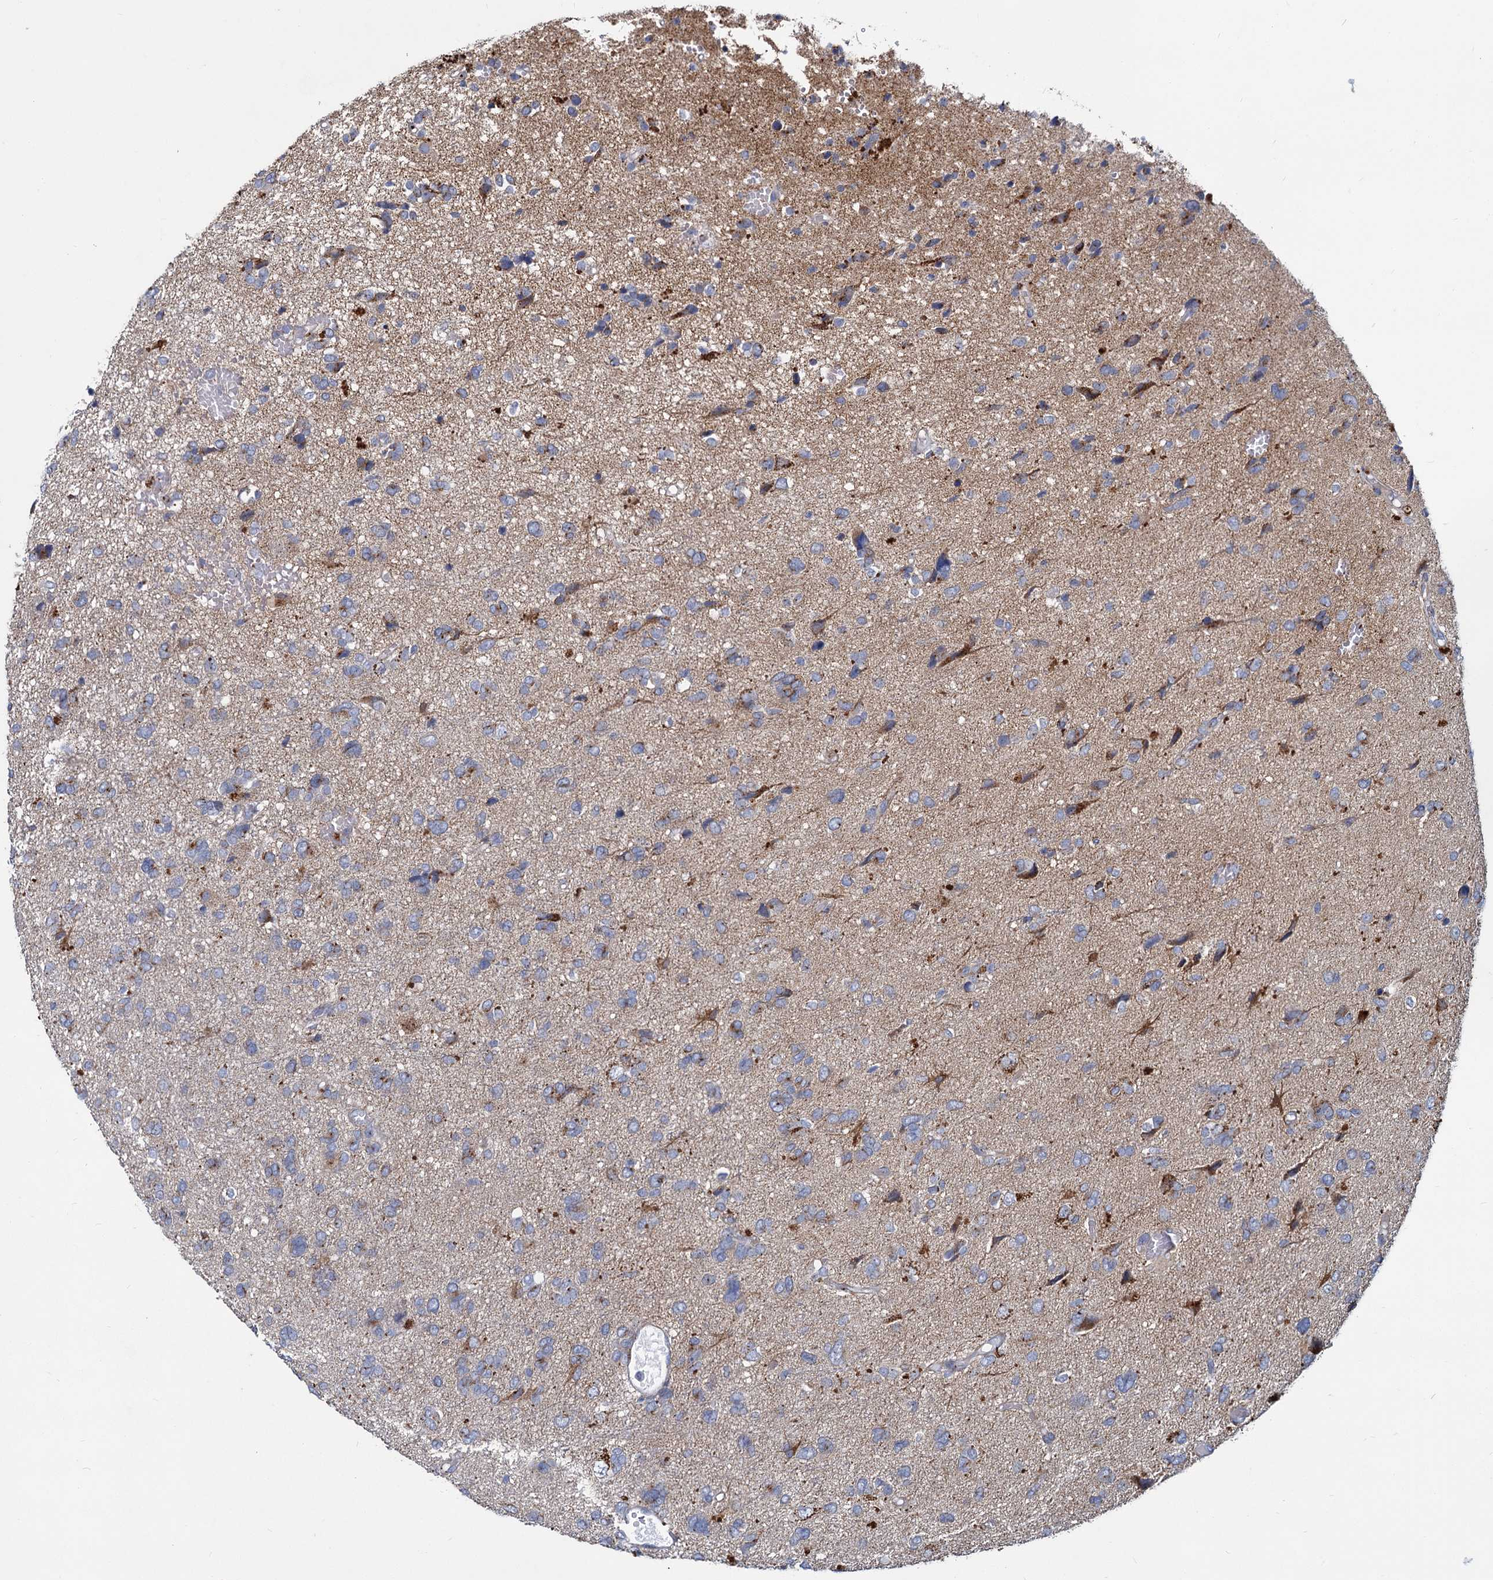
{"staining": {"intensity": "weak", "quantity": "<25%", "location": "cytoplasmic/membranous"}, "tissue": "glioma", "cell_type": "Tumor cells", "image_type": "cancer", "snomed": [{"axis": "morphology", "description": "Glioma, malignant, High grade"}, {"axis": "topography", "description": "Brain"}], "caption": "A histopathology image of human glioma is negative for staining in tumor cells.", "gene": "AGBL4", "patient": {"sex": "female", "age": 59}}